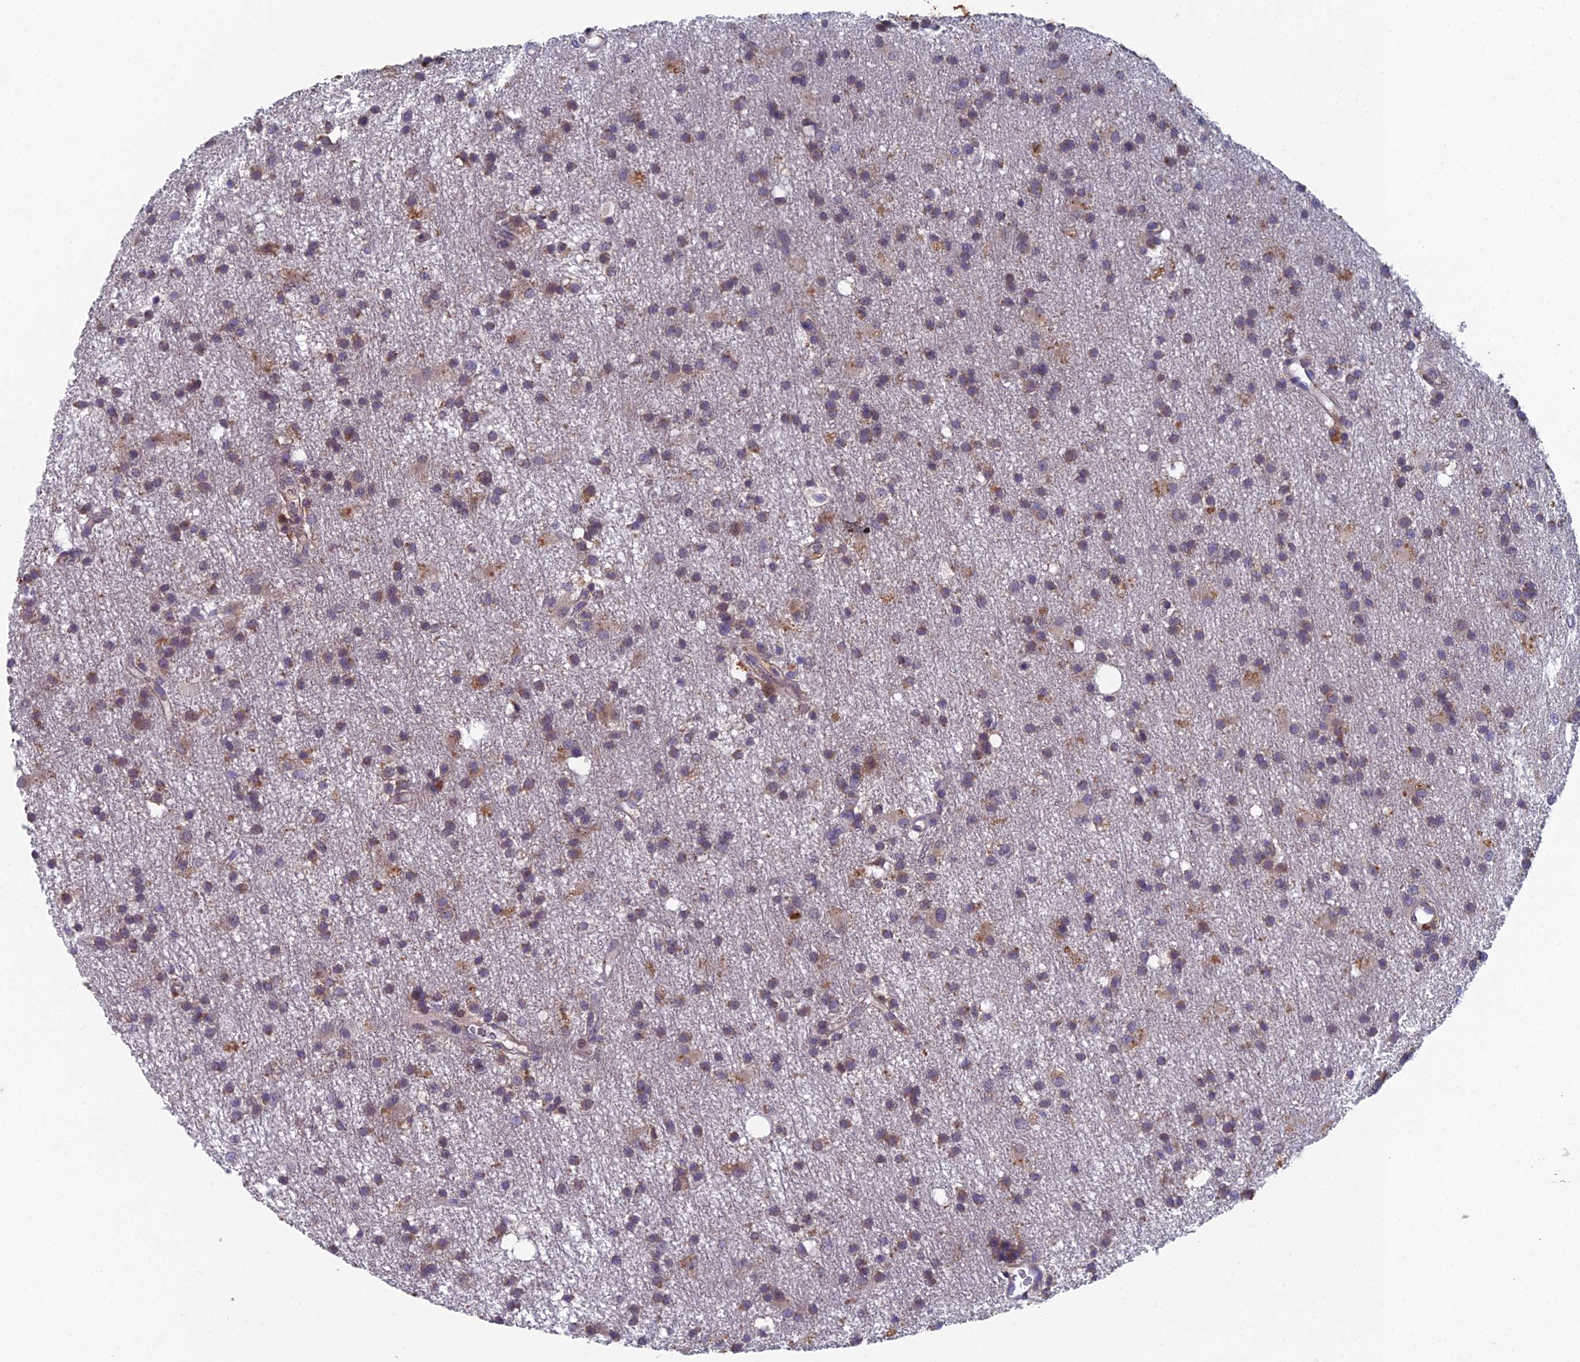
{"staining": {"intensity": "moderate", "quantity": "25%-75%", "location": "cytoplasmic/membranous"}, "tissue": "glioma", "cell_type": "Tumor cells", "image_type": "cancer", "snomed": [{"axis": "morphology", "description": "Glioma, malignant, High grade"}, {"axis": "topography", "description": "Brain"}], "caption": "An IHC micrograph of neoplastic tissue is shown. Protein staining in brown highlights moderate cytoplasmic/membranous positivity in malignant high-grade glioma within tumor cells. (Stains: DAB in brown, nuclei in blue, Microscopy: brightfield microscopy at high magnification).", "gene": "GALK2", "patient": {"sex": "male", "age": 77}}